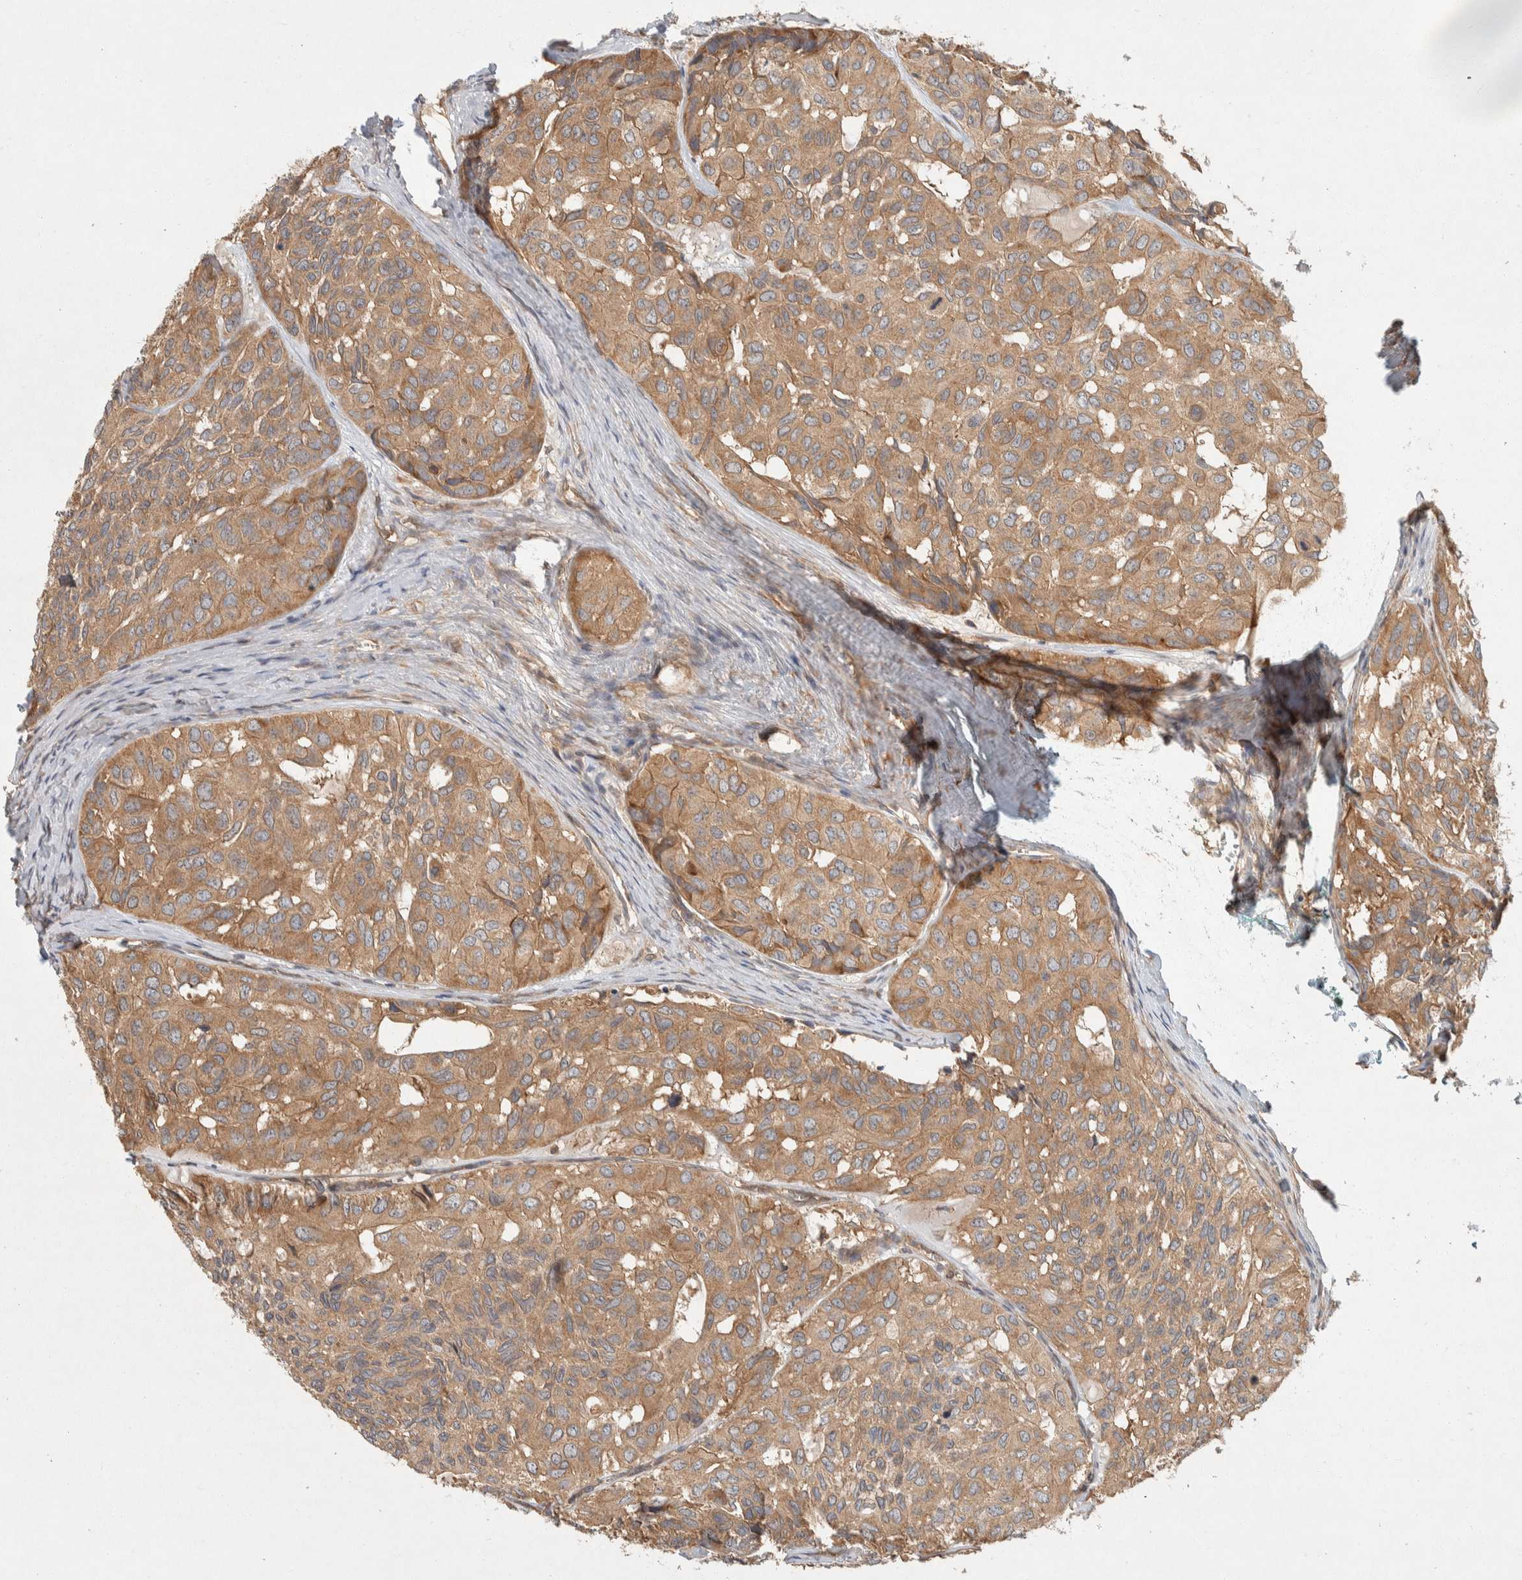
{"staining": {"intensity": "moderate", "quantity": ">75%", "location": "cytoplasmic/membranous"}, "tissue": "head and neck cancer", "cell_type": "Tumor cells", "image_type": "cancer", "snomed": [{"axis": "morphology", "description": "Adenocarcinoma, NOS"}, {"axis": "topography", "description": "Salivary gland, NOS"}, {"axis": "topography", "description": "Head-Neck"}], "caption": "Tumor cells exhibit medium levels of moderate cytoplasmic/membranous staining in about >75% of cells in human head and neck cancer (adenocarcinoma).", "gene": "PXK", "patient": {"sex": "female", "age": 76}}